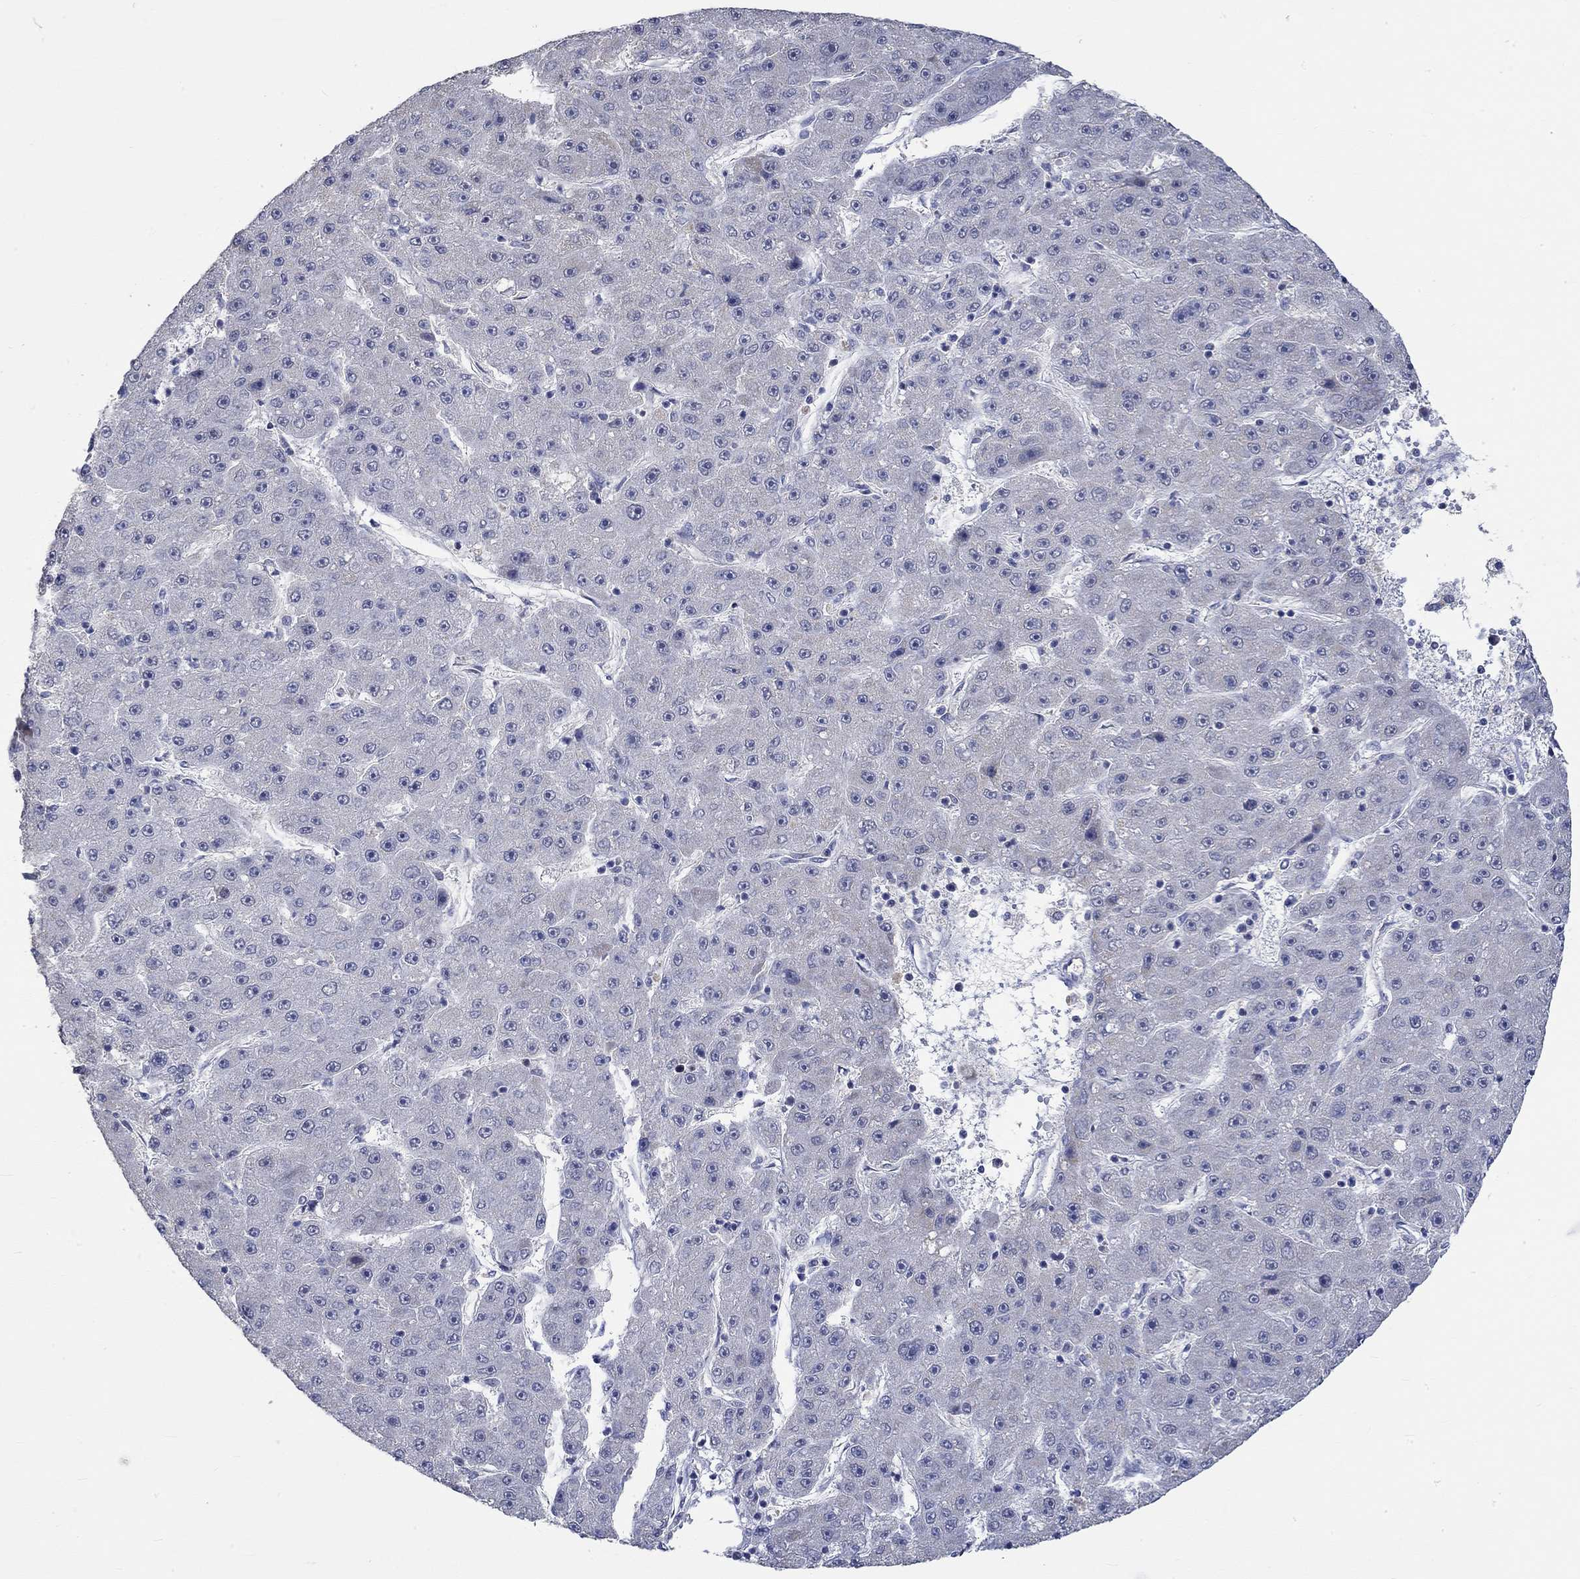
{"staining": {"intensity": "negative", "quantity": "none", "location": "none"}, "tissue": "liver cancer", "cell_type": "Tumor cells", "image_type": "cancer", "snomed": [{"axis": "morphology", "description": "Carcinoma, Hepatocellular, NOS"}, {"axis": "topography", "description": "Liver"}], "caption": "Immunohistochemistry of liver hepatocellular carcinoma reveals no expression in tumor cells. (Brightfield microscopy of DAB (3,3'-diaminobenzidine) IHC at high magnification).", "gene": "WASF1", "patient": {"sex": "male", "age": 67}}